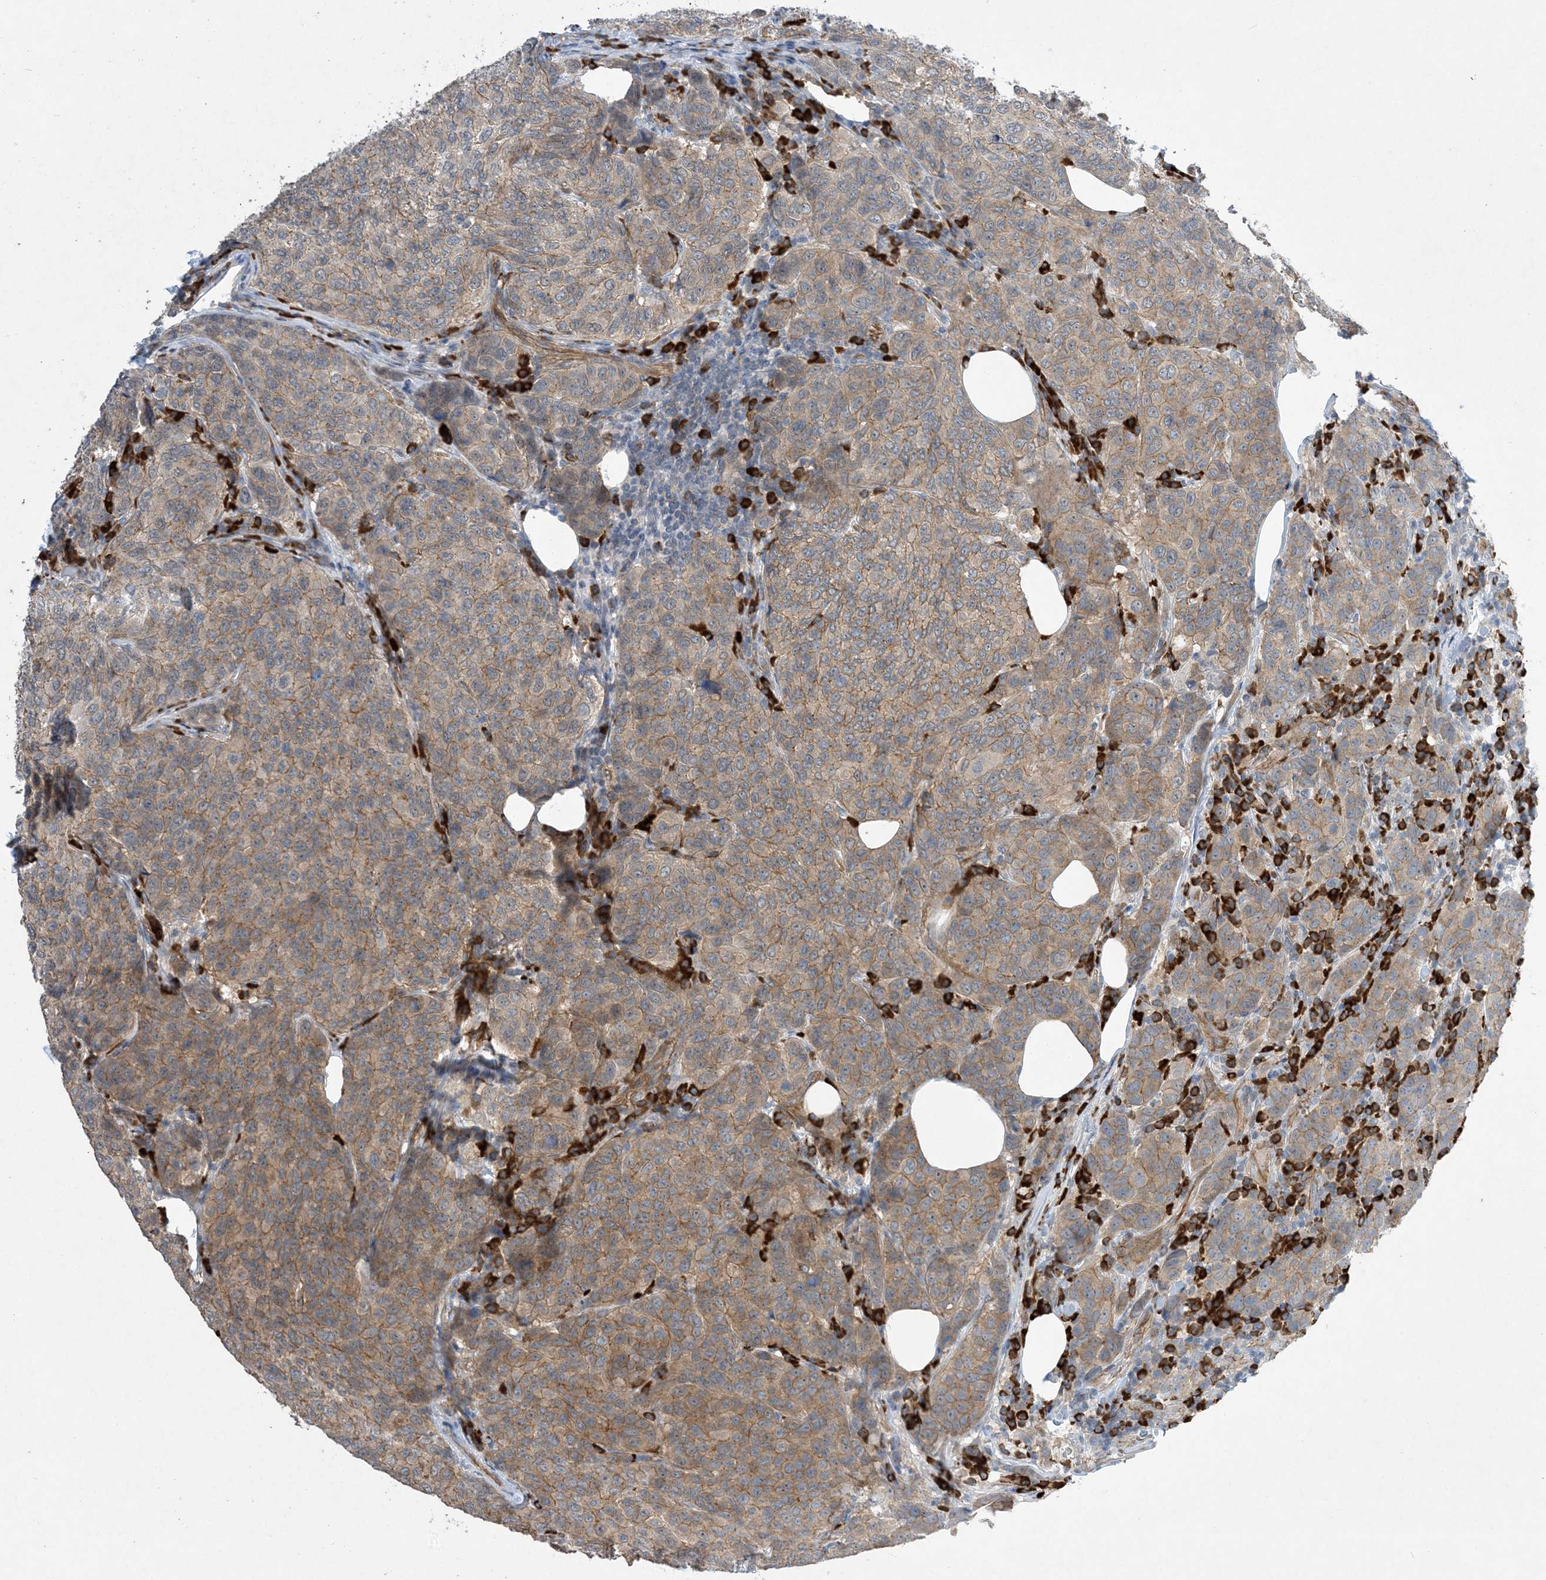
{"staining": {"intensity": "moderate", "quantity": ">75%", "location": "cytoplasmic/membranous"}, "tissue": "breast cancer", "cell_type": "Tumor cells", "image_type": "cancer", "snomed": [{"axis": "morphology", "description": "Duct carcinoma"}, {"axis": "topography", "description": "Breast"}], "caption": "Protein staining of infiltrating ductal carcinoma (breast) tissue displays moderate cytoplasmic/membranous positivity in approximately >75% of tumor cells.", "gene": "AOC1", "patient": {"sex": "female", "age": 55}}